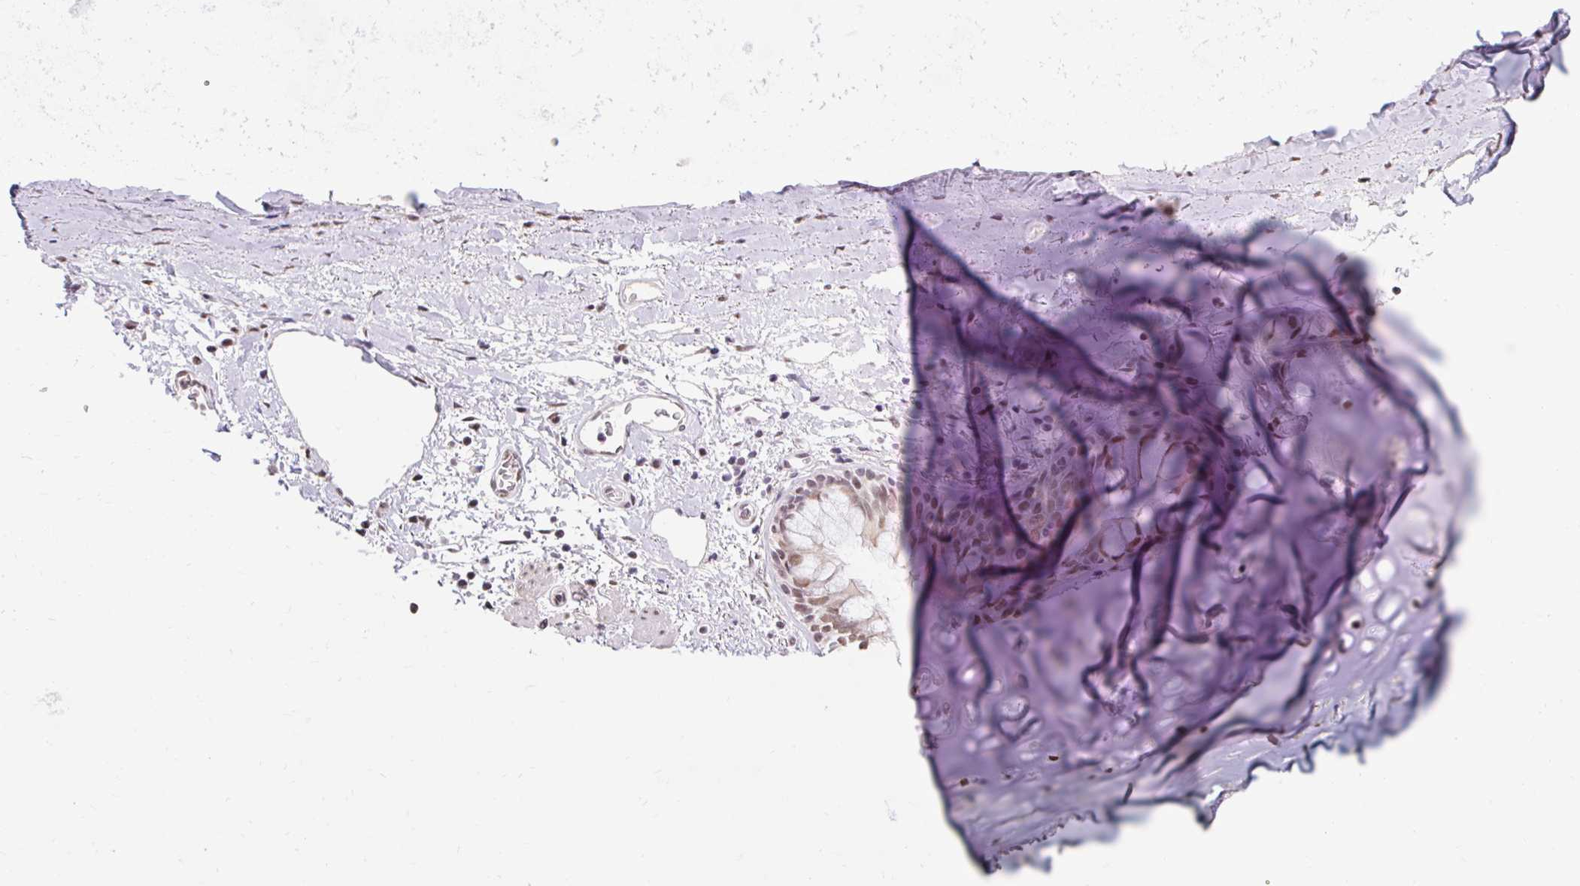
{"staining": {"intensity": "negative", "quantity": "none", "location": "none"}, "tissue": "adipose tissue", "cell_type": "Adipocytes", "image_type": "normal", "snomed": [{"axis": "morphology", "description": "Normal tissue, NOS"}, {"axis": "morphology", "description": "Degeneration, NOS"}, {"axis": "topography", "description": "Cartilage tissue"}, {"axis": "topography", "description": "Lung"}], "caption": "Image shows no significant protein staining in adipocytes of unremarkable adipose tissue.", "gene": "ENSG00000261832", "patient": {"sex": "female", "age": 61}}